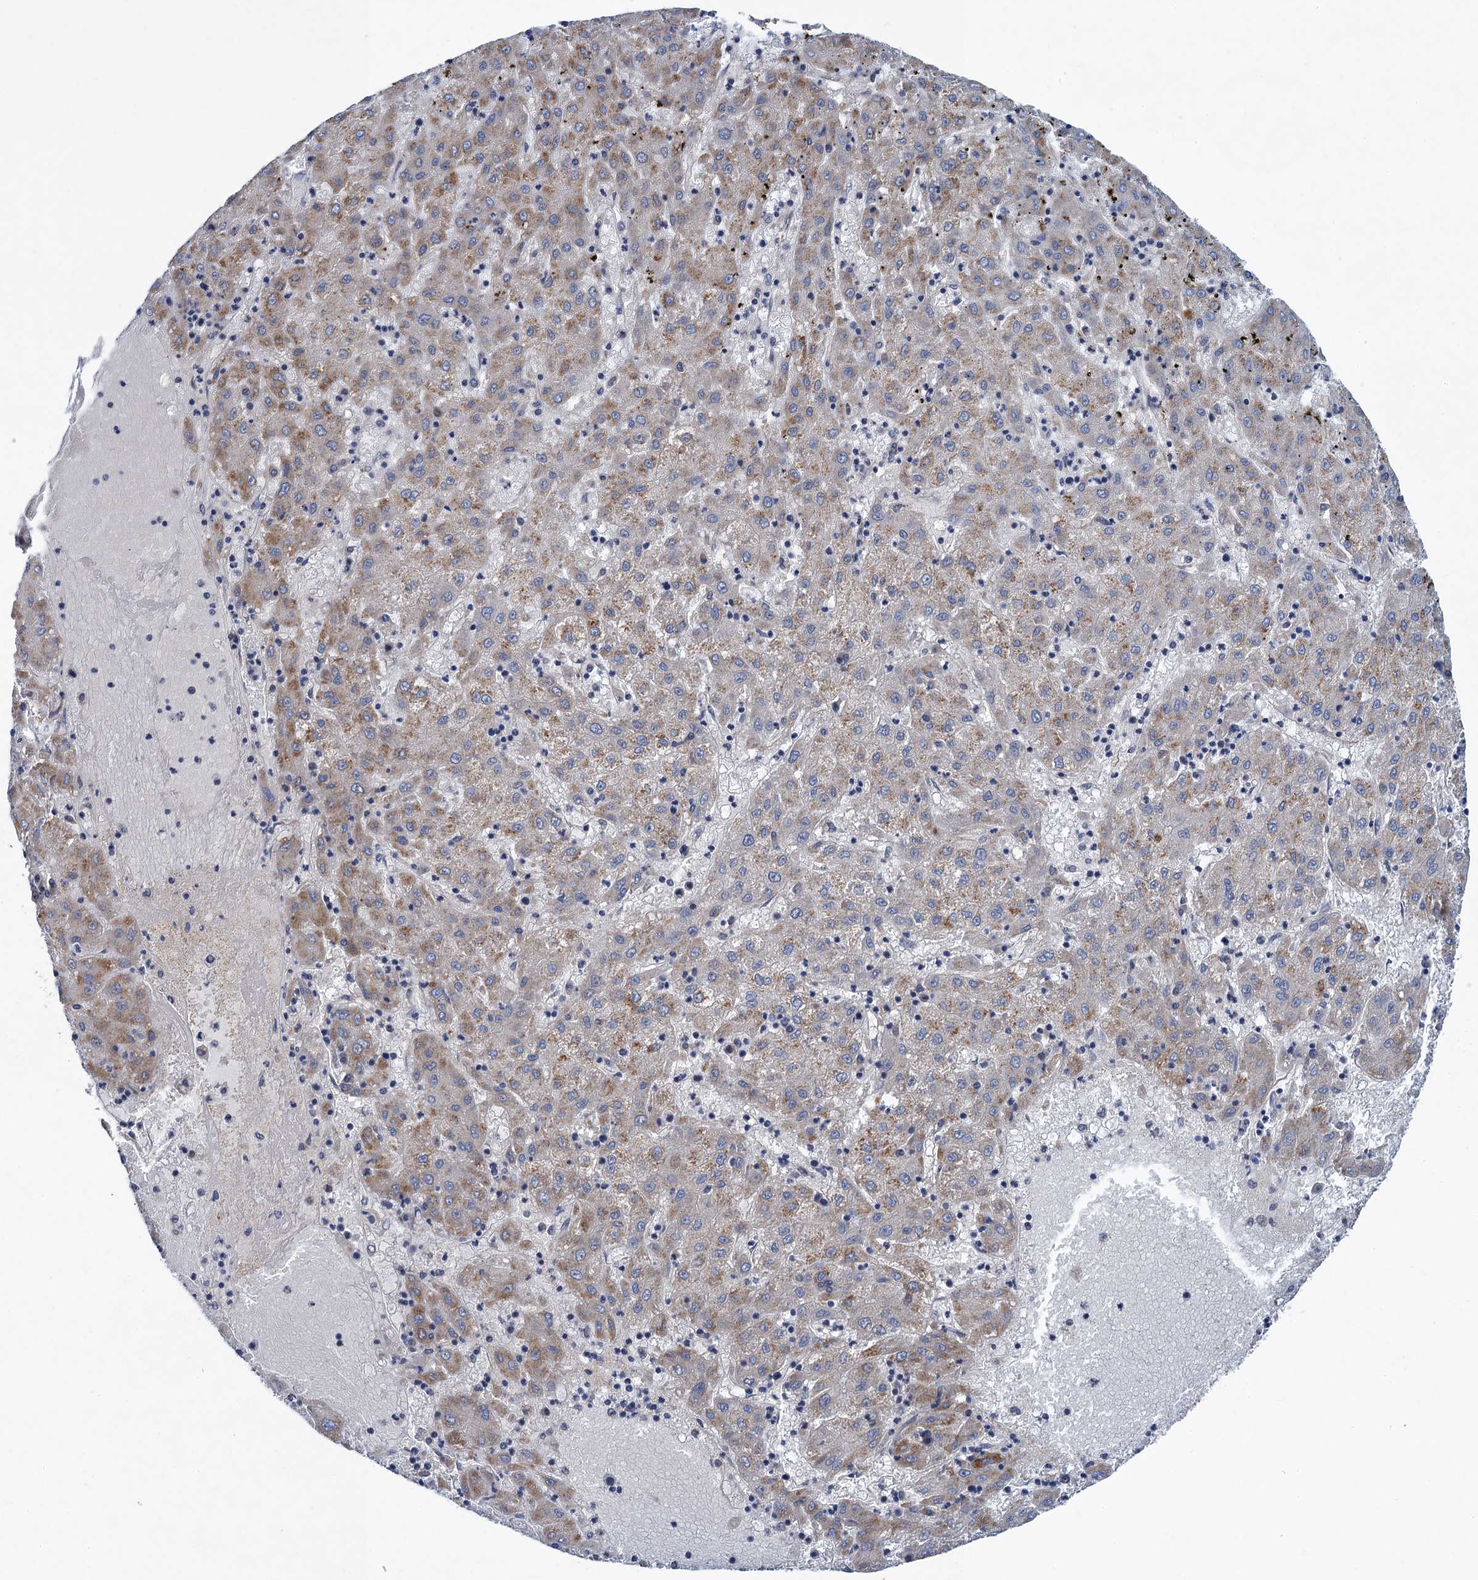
{"staining": {"intensity": "weak", "quantity": "<25%", "location": "cytoplasmic/membranous"}, "tissue": "liver cancer", "cell_type": "Tumor cells", "image_type": "cancer", "snomed": [{"axis": "morphology", "description": "Carcinoma, Hepatocellular, NOS"}, {"axis": "topography", "description": "Liver"}], "caption": "IHC micrograph of human liver cancer stained for a protein (brown), which demonstrates no staining in tumor cells.", "gene": "PJA2", "patient": {"sex": "male", "age": 72}}